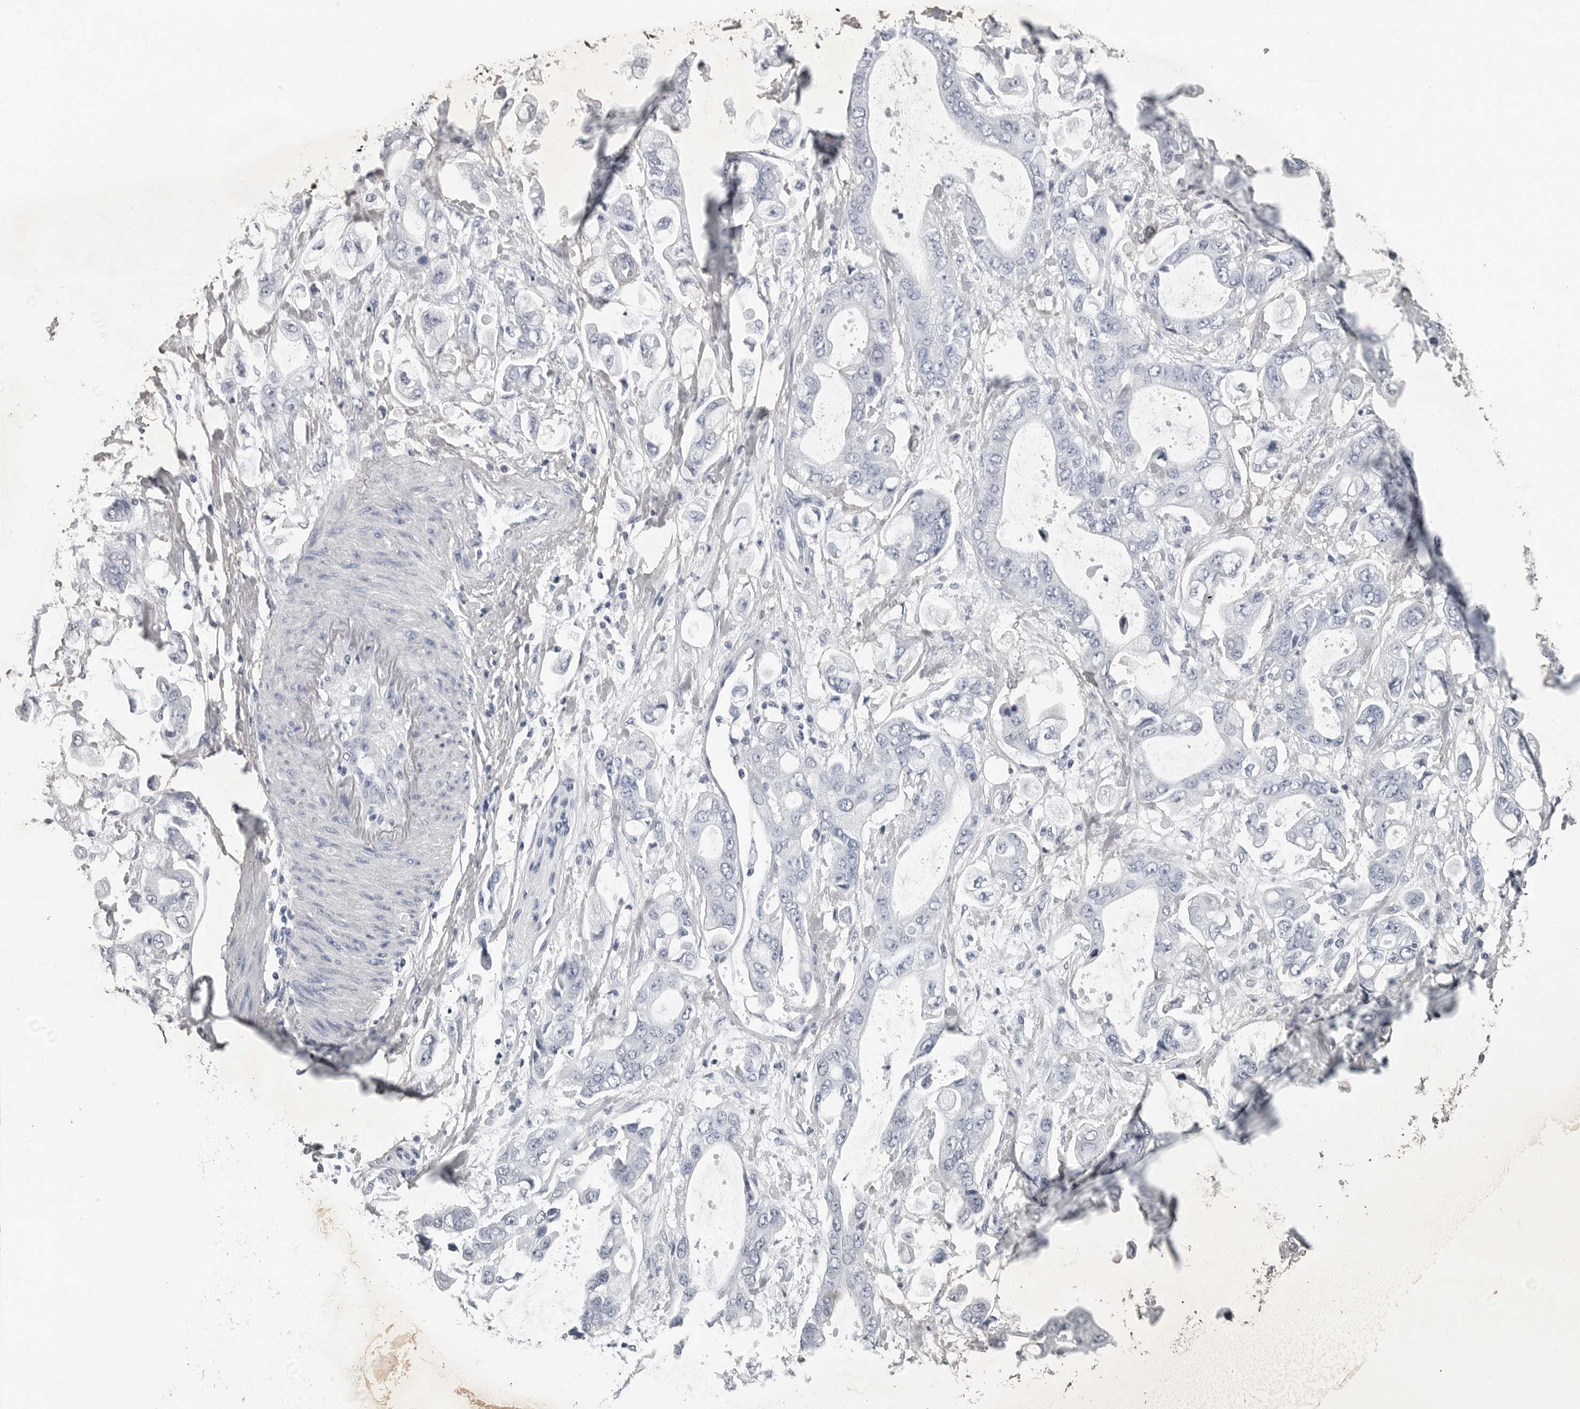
{"staining": {"intensity": "negative", "quantity": "none", "location": "none"}, "tissue": "stomach cancer", "cell_type": "Tumor cells", "image_type": "cancer", "snomed": [{"axis": "morphology", "description": "Normal tissue, NOS"}, {"axis": "morphology", "description": "Adenocarcinoma, NOS"}, {"axis": "topography", "description": "Stomach"}], "caption": "Immunohistochemistry (IHC) photomicrograph of neoplastic tissue: stomach cancer stained with DAB (3,3'-diaminobenzidine) demonstrates no significant protein positivity in tumor cells.", "gene": "AMPD1", "patient": {"sex": "male", "age": 62}}